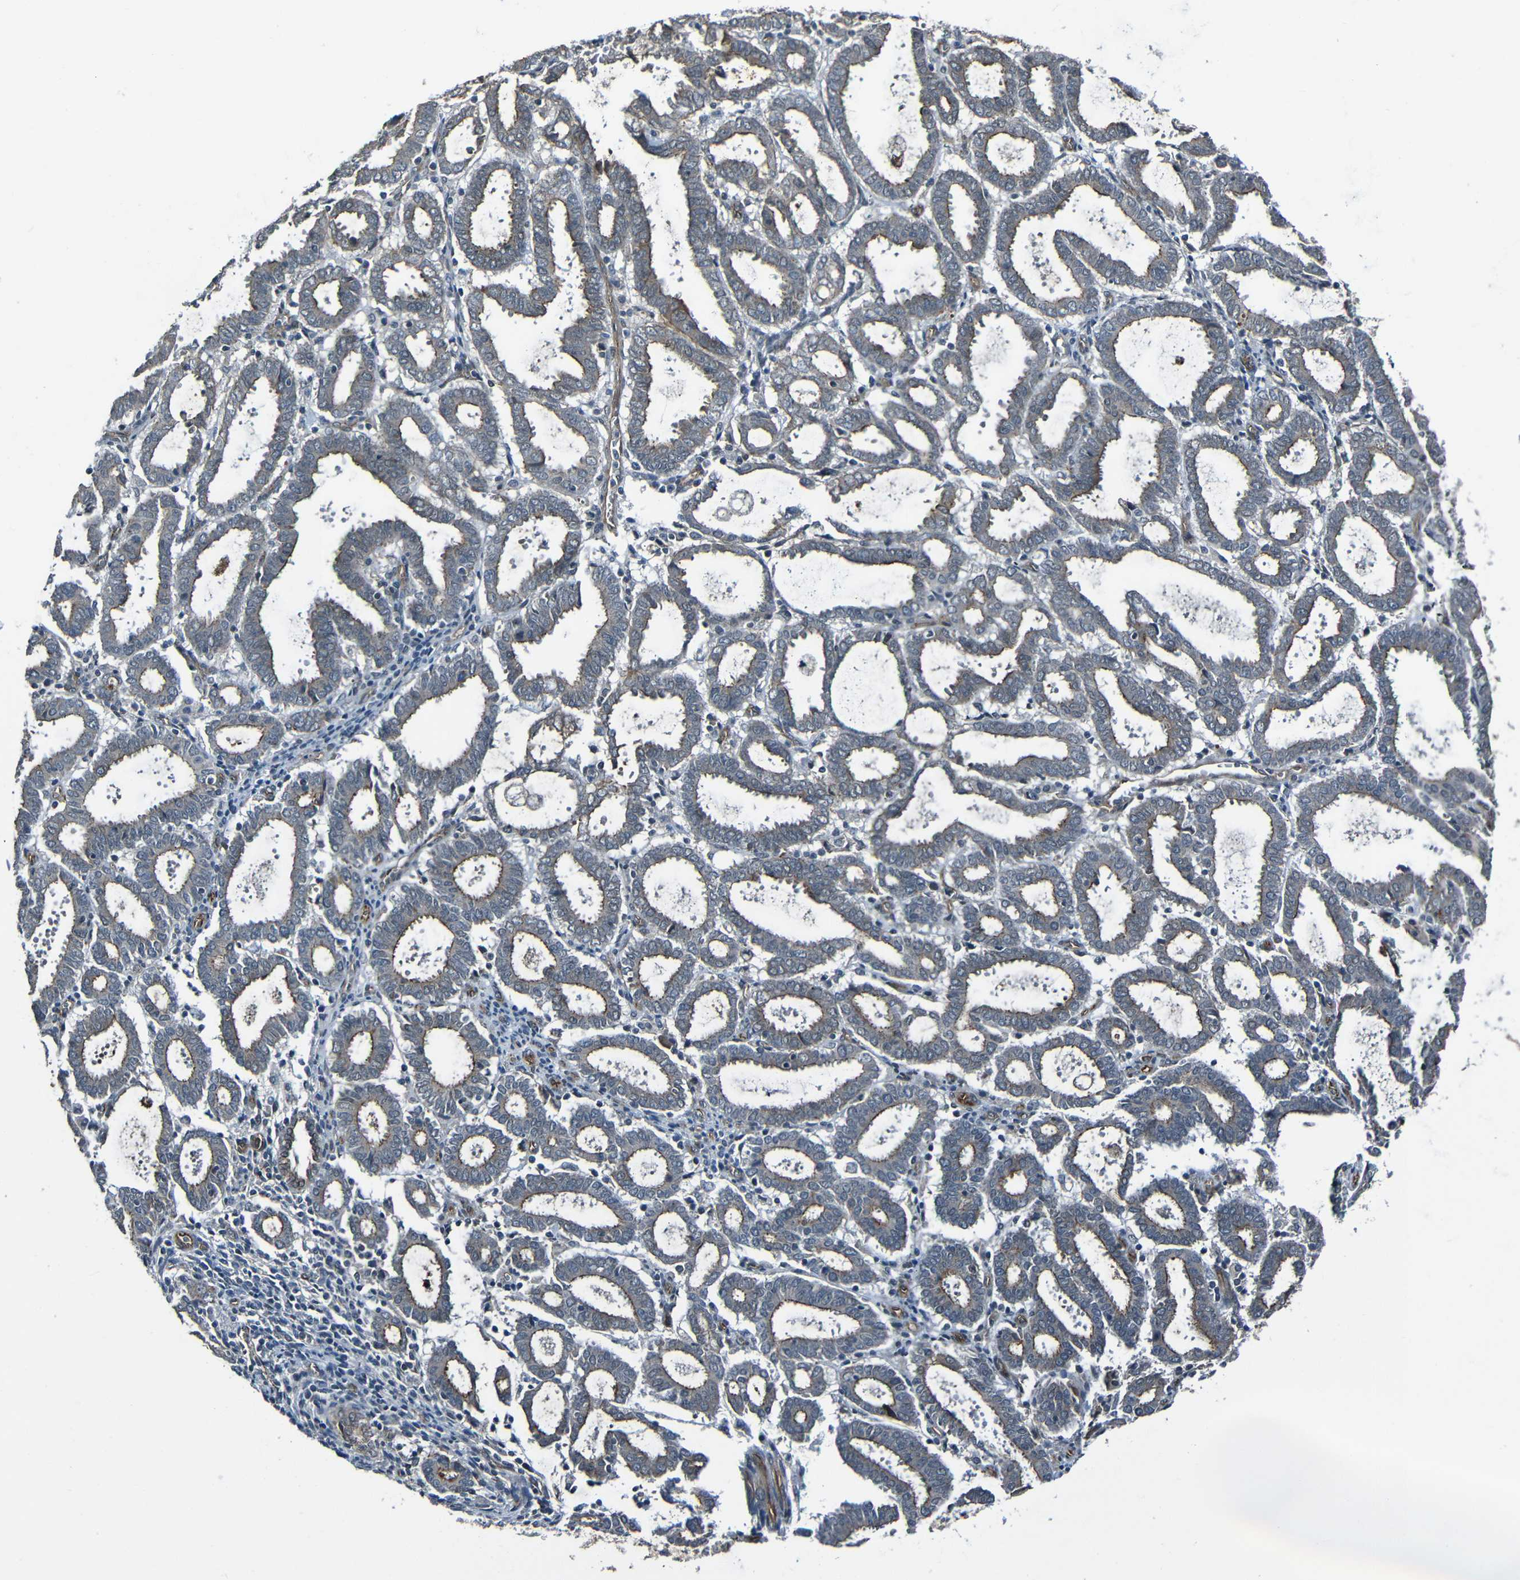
{"staining": {"intensity": "moderate", "quantity": "<25%", "location": "cytoplasmic/membranous"}, "tissue": "endometrial cancer", "cell_type": "Tumor cells", "image_type": "cancer", "snomed": [{"axis": "morphology", "description": "Adenocarcinoma, NOS"}, {"axis": "topography", "description": "Uterus"}], "caption": "Immunohistochemical staining of endometrial cancer exhibits low levels of moderate cytoplasmic/membranous protein expression in about <25% of tumor cells.", "gene": "LGR5", "patient": {"sex": "female", "age": 83}}